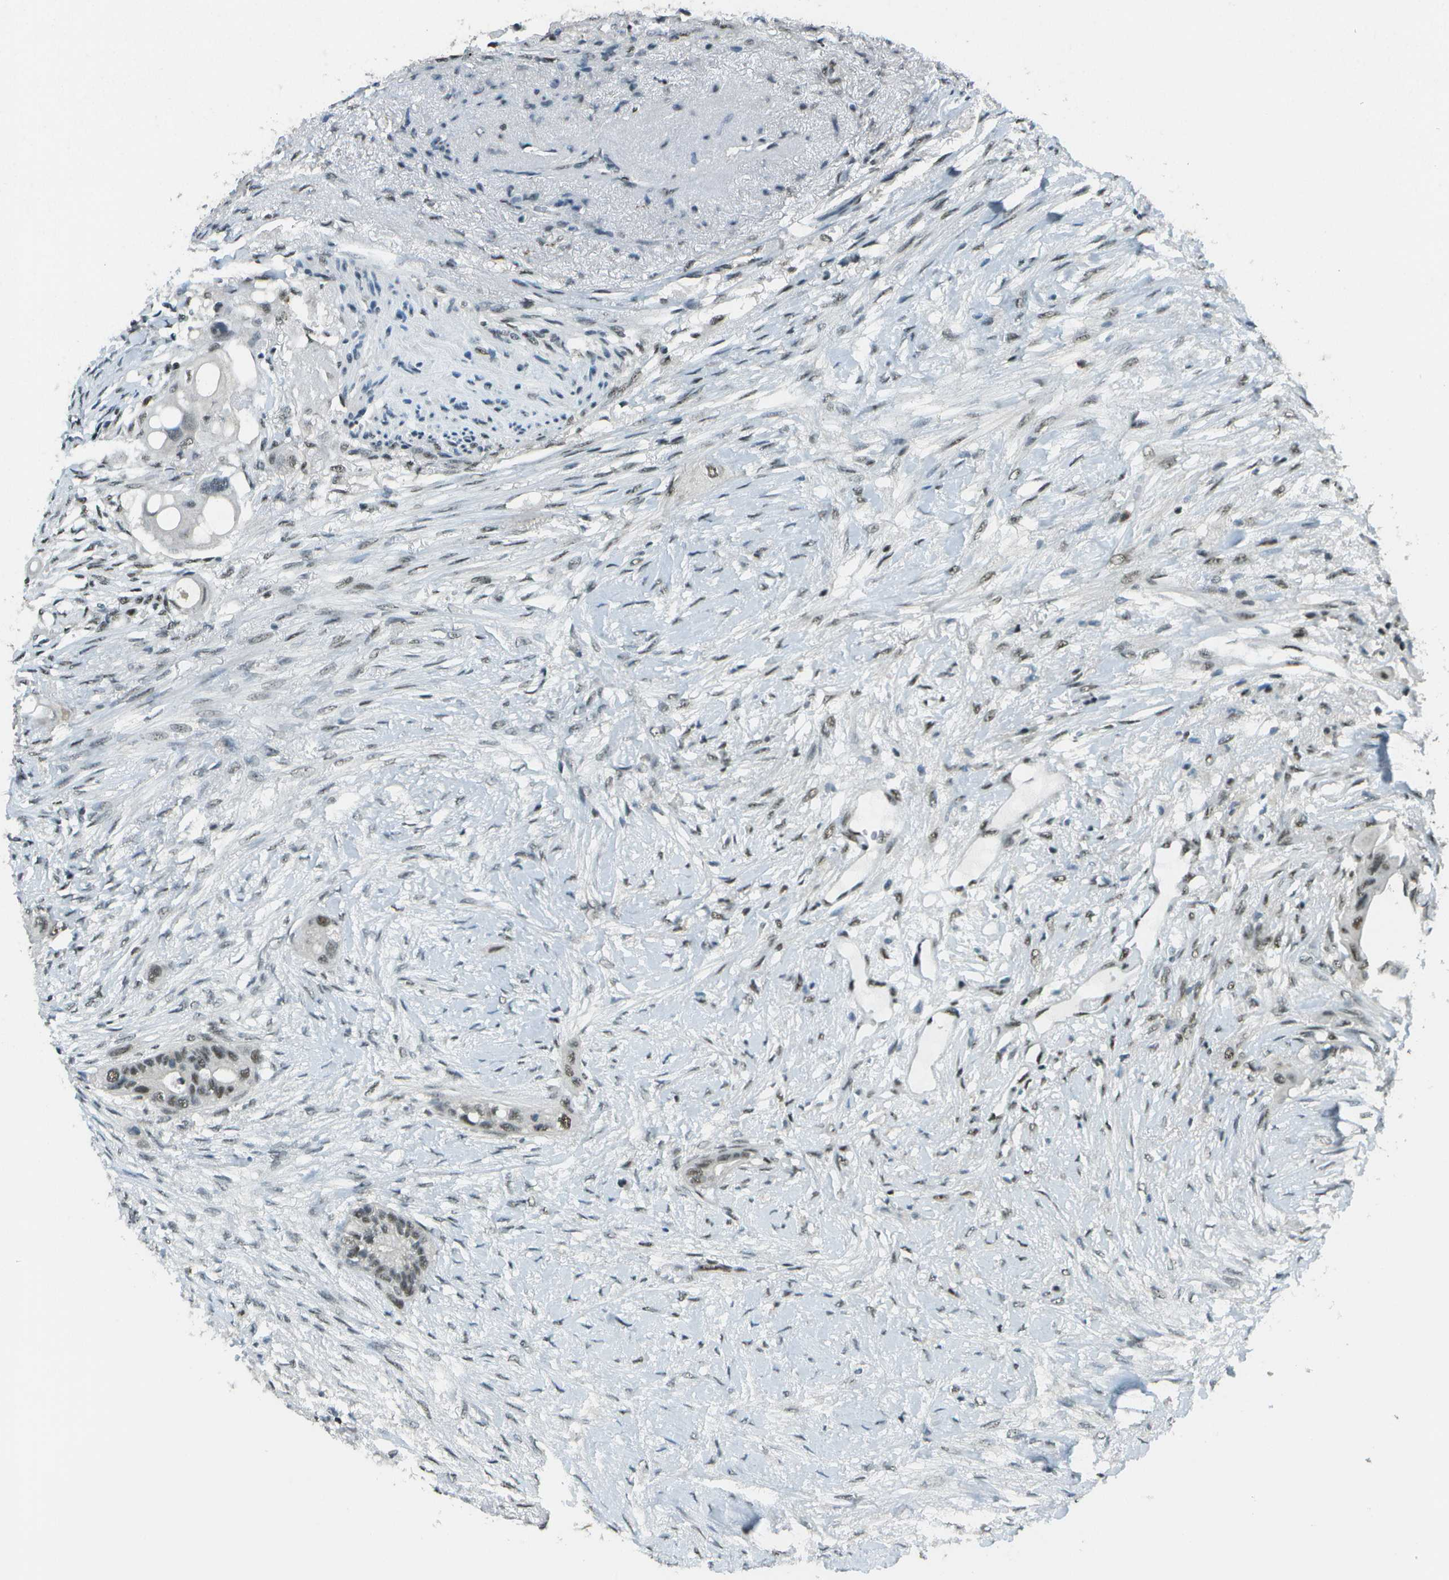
{"staining": {"intensity": "weak", "quantity": ">75%", "location": "nuclear"}, "tissue": "colorectal cancer", "cell_type": "Tumor cells", "image_type": "cancer", "snomed": [{"axis": "morphology", "description": "Adenocarcinoma, NOS"}, {"axis": "topography", "description": "Colon"}], "caption": "A low amount of weak nuclear expression is seen in approximately >75% of tumor cells in colorectal cancer tissue.", "gene": "DEPDC1", "patient": {"sex": "female", "age": 57}}